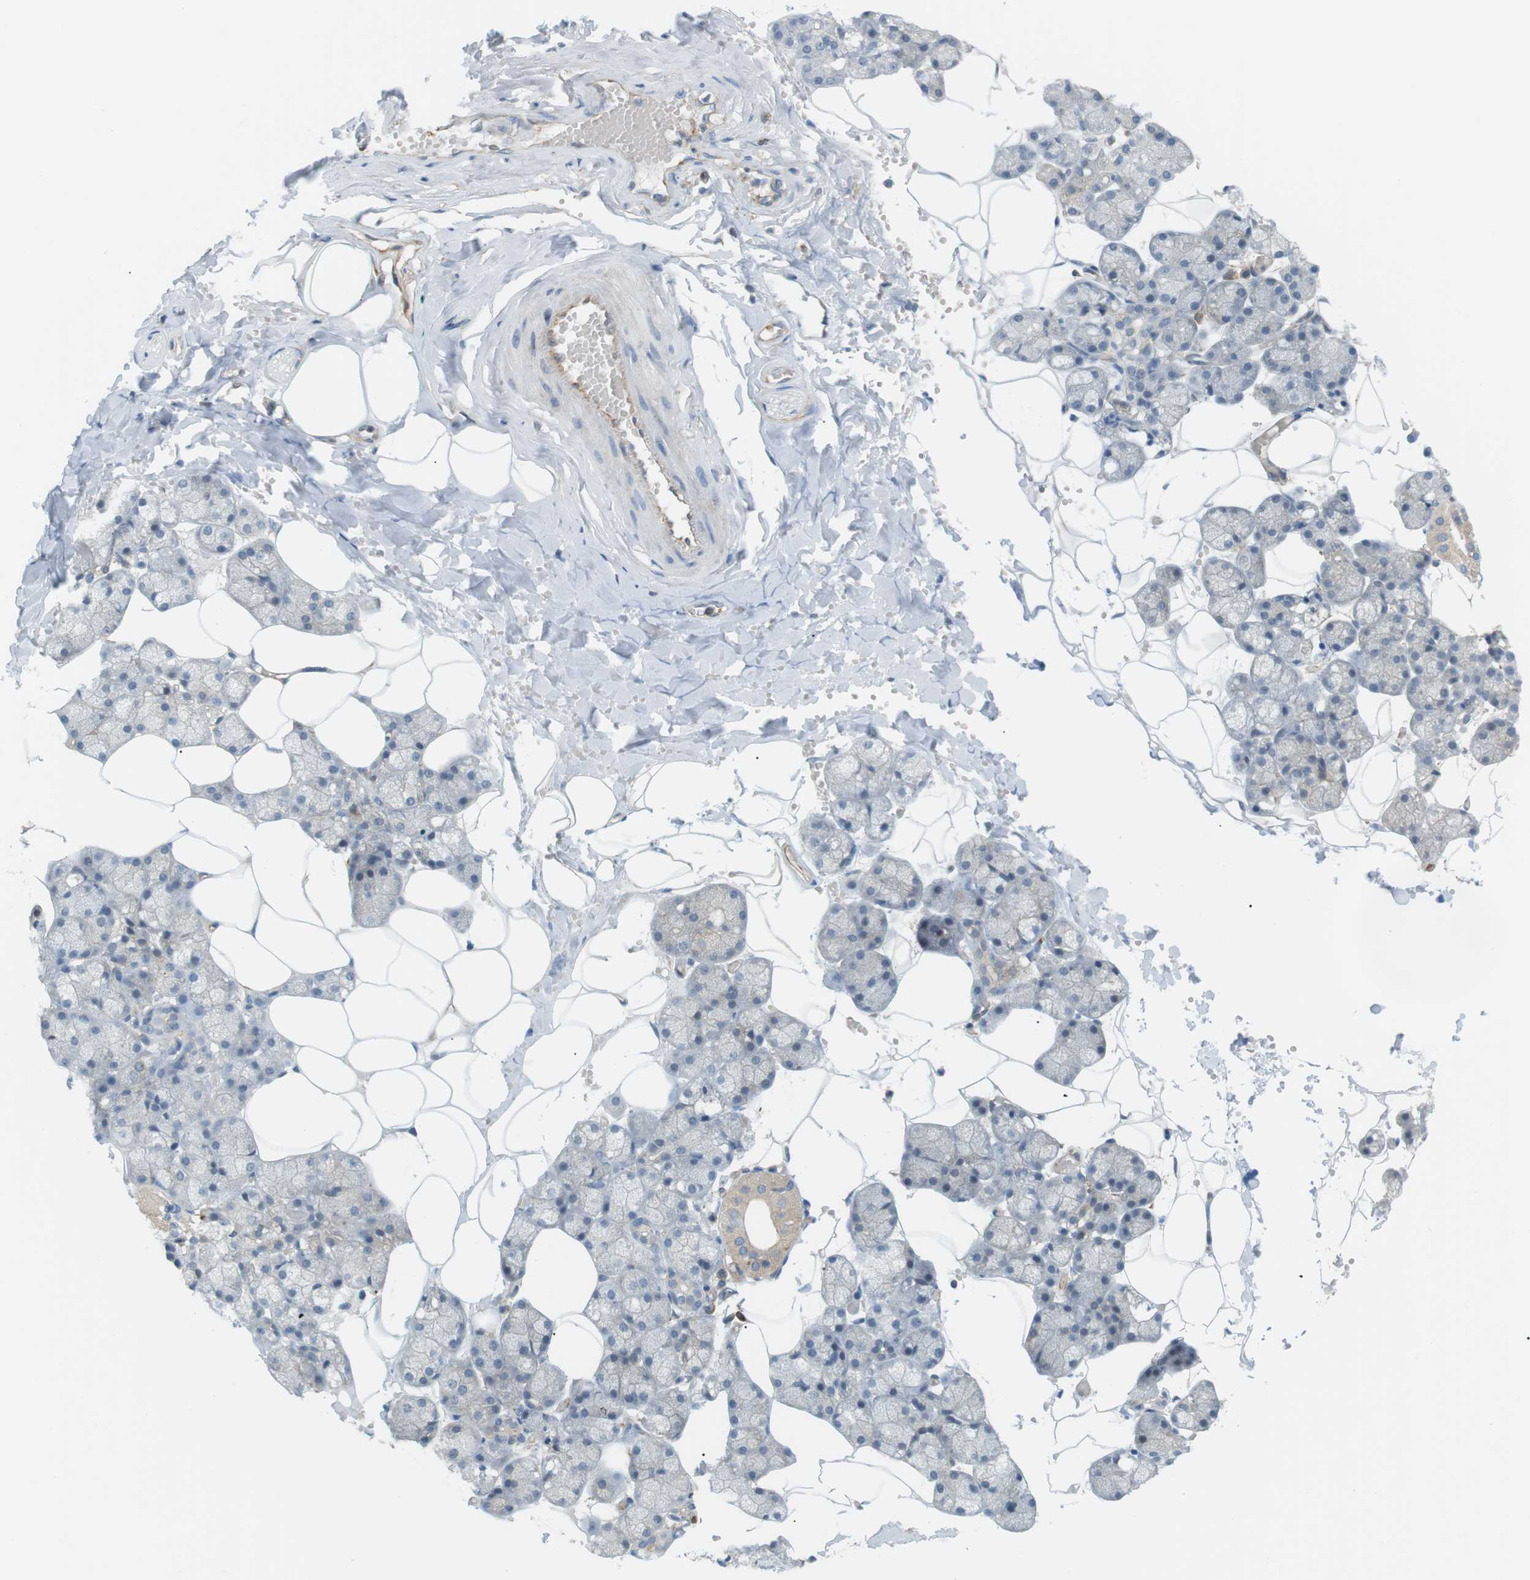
{"staining": {"intensity": "moderate", "quantity": "<25%", "location": "cytoplasmic/membranous"}, "tissue": "salivary gland", "cell_type": "Glandular cells", "image_type": "normal", "snomed": [{"axis": "morphology", "description": "Normal tissue, NOS"}, {"axis": "topography", "description": "Salivary gland"}], "caption": "Immunohistochemistry (IHC) image of benign salivary gland: salivary gland stained using immunohistochemistry (IHC) demonstrates low levels of moderate protein expression localized specifically in the cytoplasmic/membranous of glandular cells, appearing as a cytoplasmic/membranous brown color.", "gene": "PEPD", "patient": {"sex": "male", "age": 62}}